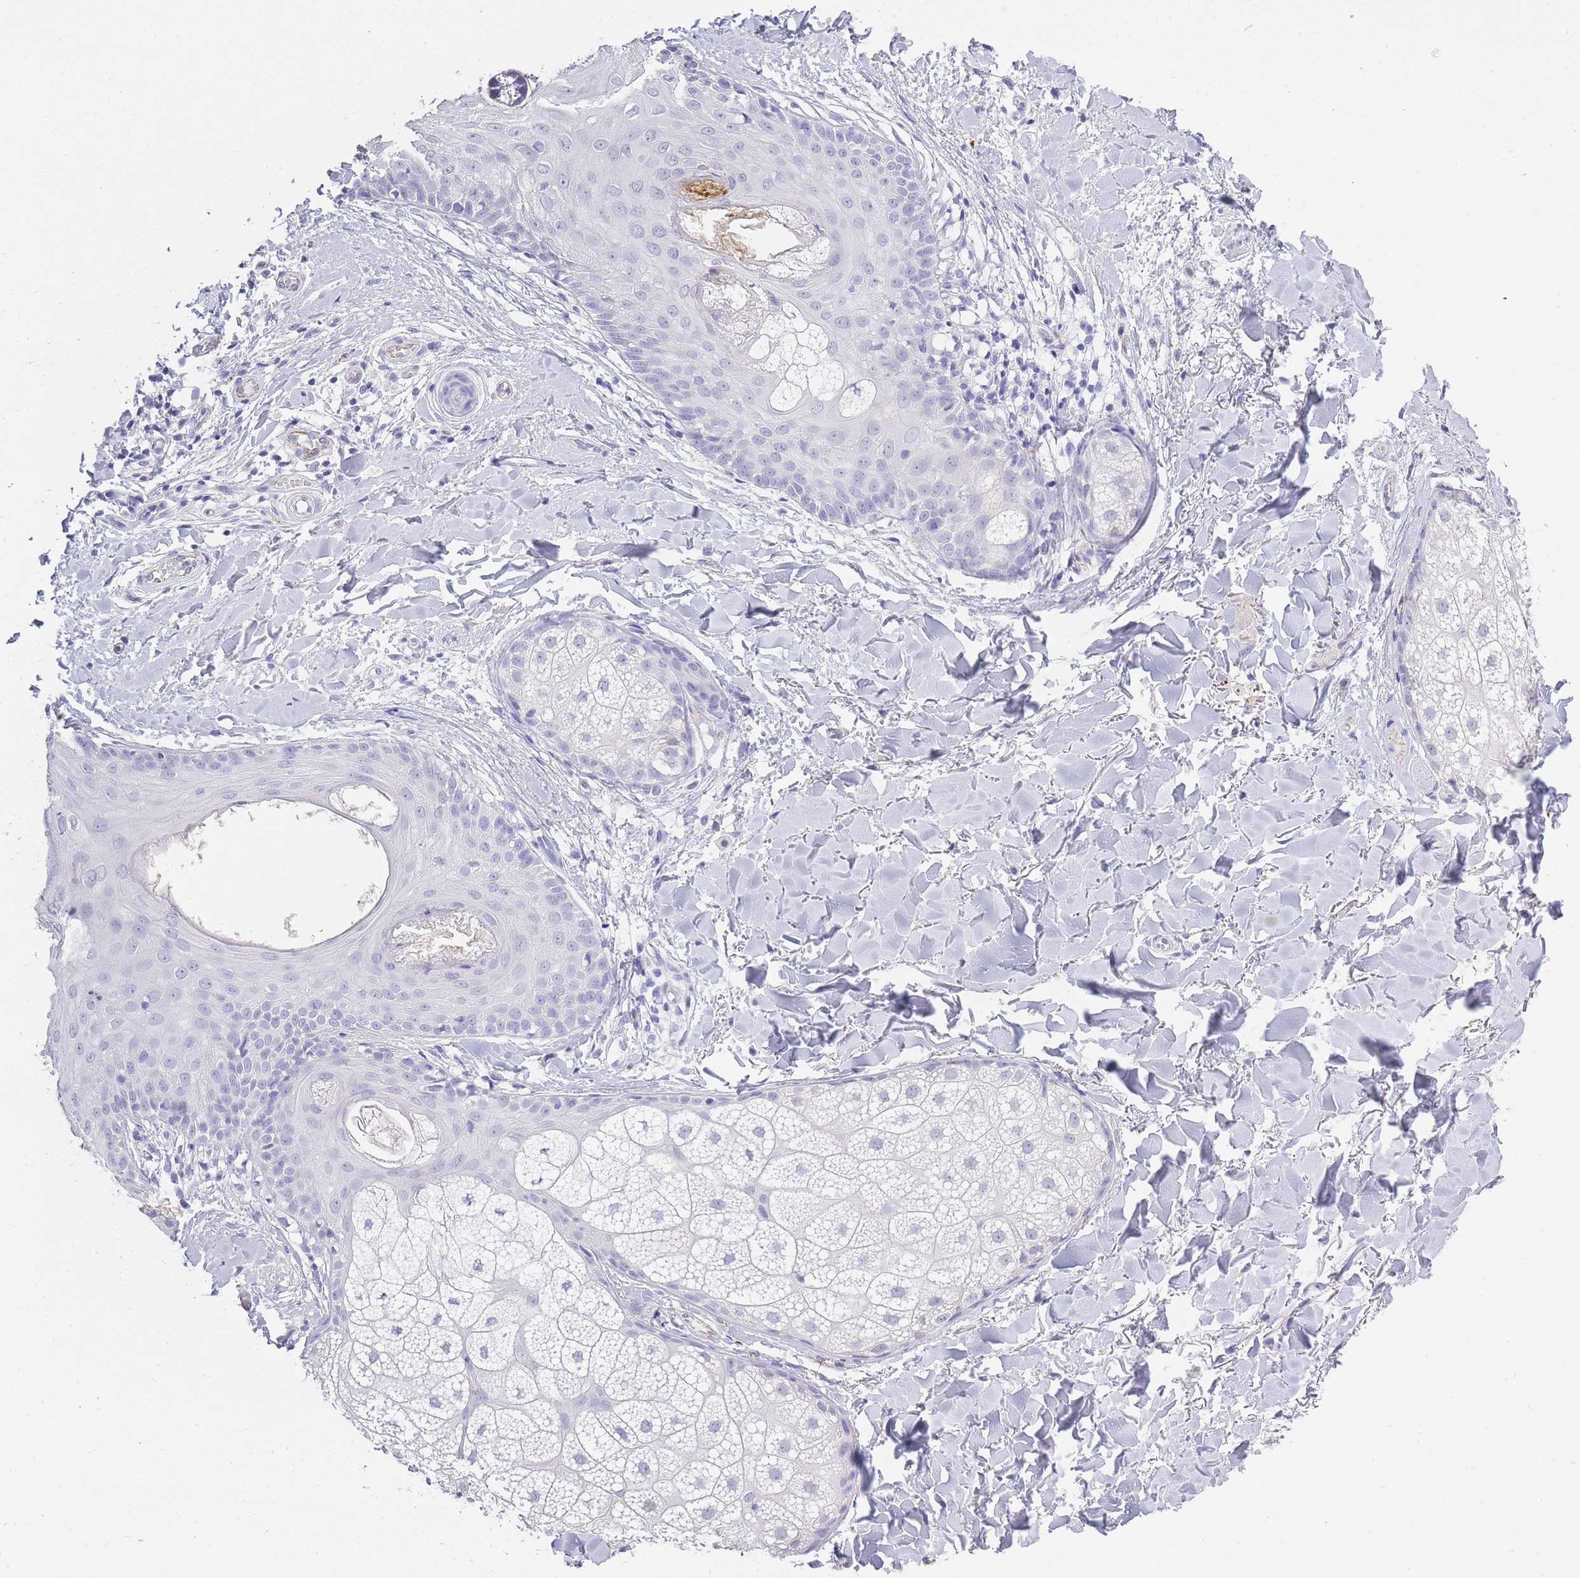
{"staining": {"intensity": "negative", "quantity": "none", "location": "none"}, "tissue": "skin cancer", "cell_type": "Tumor cells", "image_type": "cancer", "snomed": [{"axis": "morphology", "description": "Basal cell carcinoma"}, {"axis": "topography", "description": "Skin"}], "caption": "Immunohistochemical staining of skin cancer (basal cell carcinoma) shows no significant staining in tumor cells. (DAB (3,3'-diaminobenzidine) IHC visualized using brightfield microscopy, high magnification).", "gene": "RHO", "patient": {"sex": "female", "age": 61}}